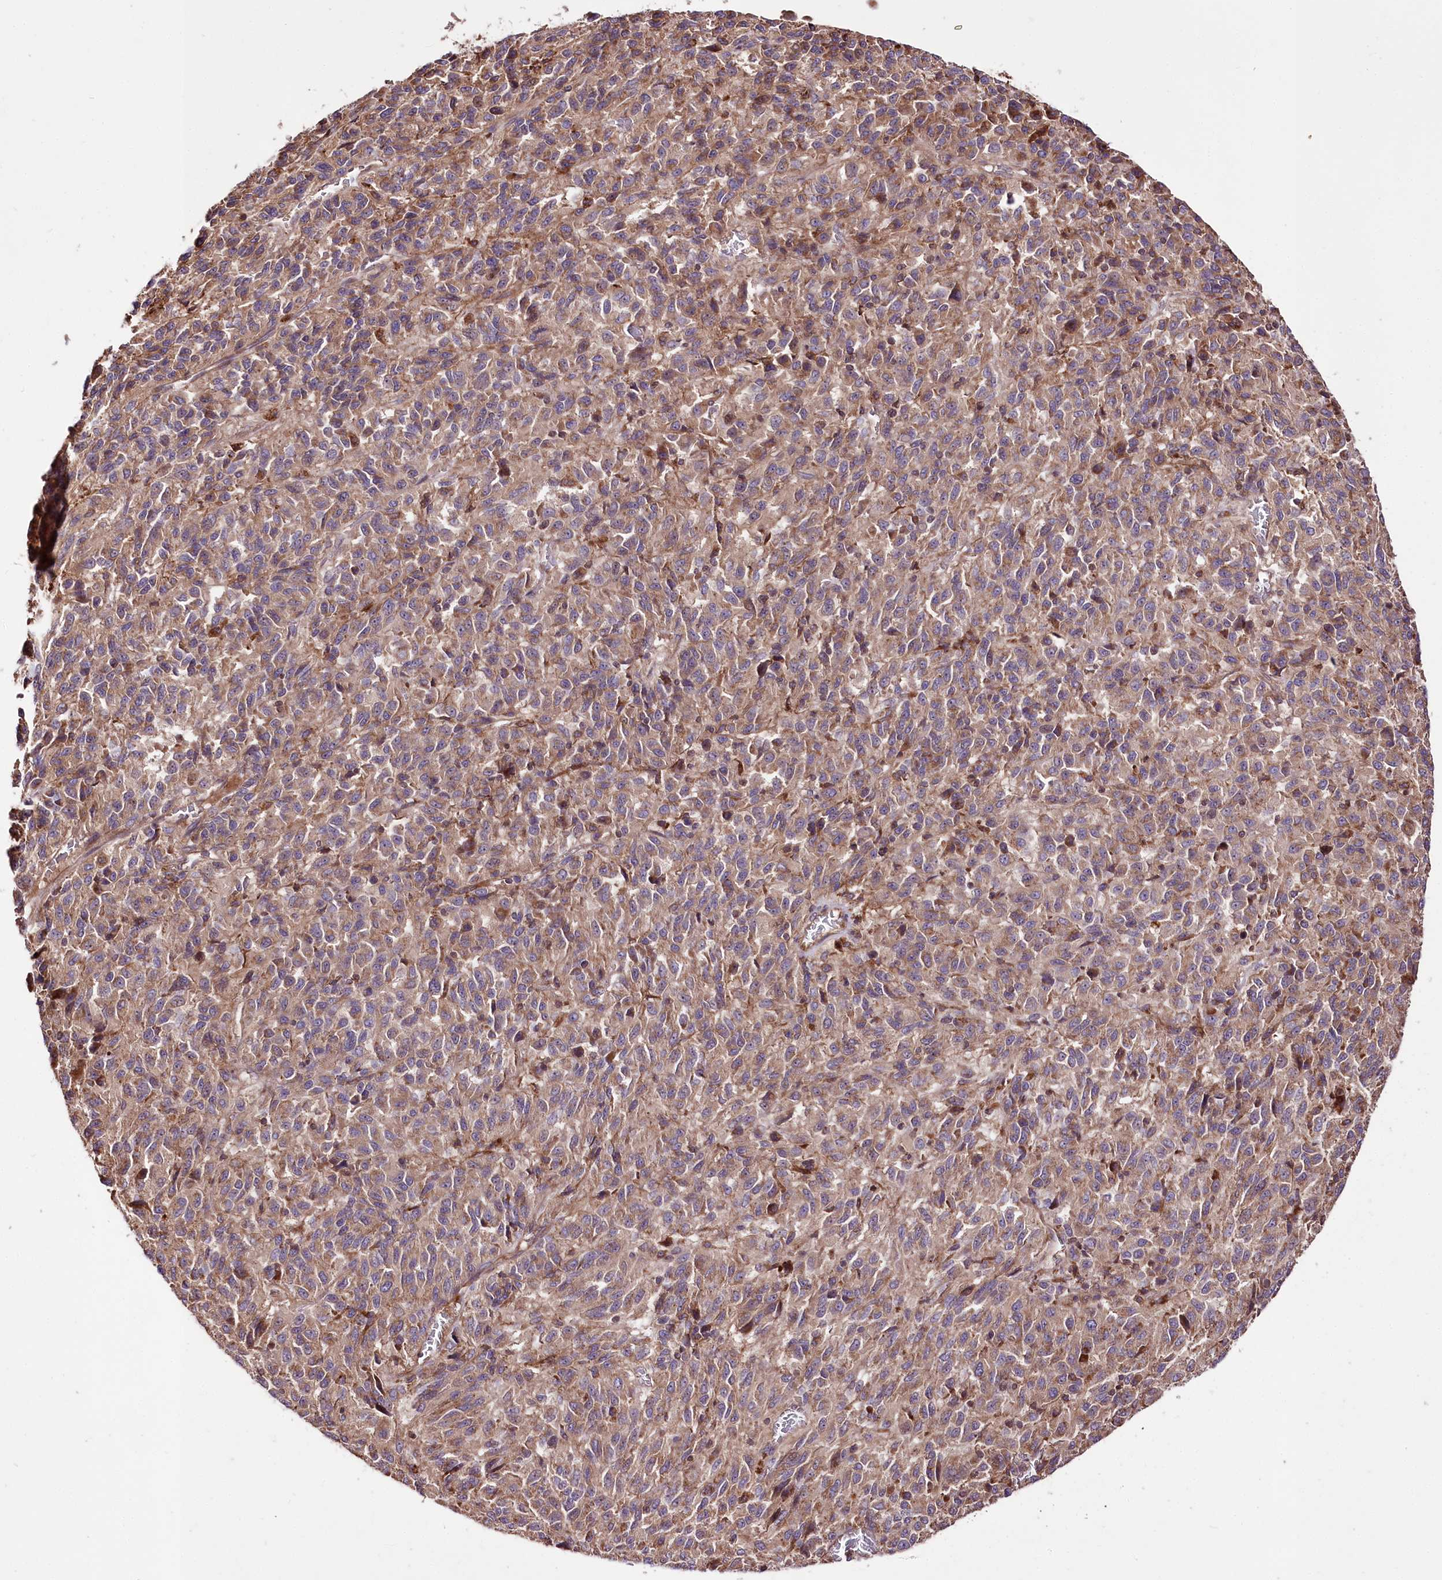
{"staining": {"intensity": "weak", "quantity": ">75%", "location": "cytoplasmic/membranous"}, "tissue": "melanoma", "cell_type": "Tumor cells", "image_type": "cancer", "snomed": [{"axis": "morphology", "description": "Malignant melanoma, Metastatic site"}, {"axis": "topography", "description": "Lung"}], "caption": "This photomicrograph shows immunohistochemistry (IHC) staining of human melanoma, with low weak cytoplasmic/membranous expression in approximately >75% of tumor cells.", "gene": "WWC1", "patient": {"sex": "male", "age": 64}}